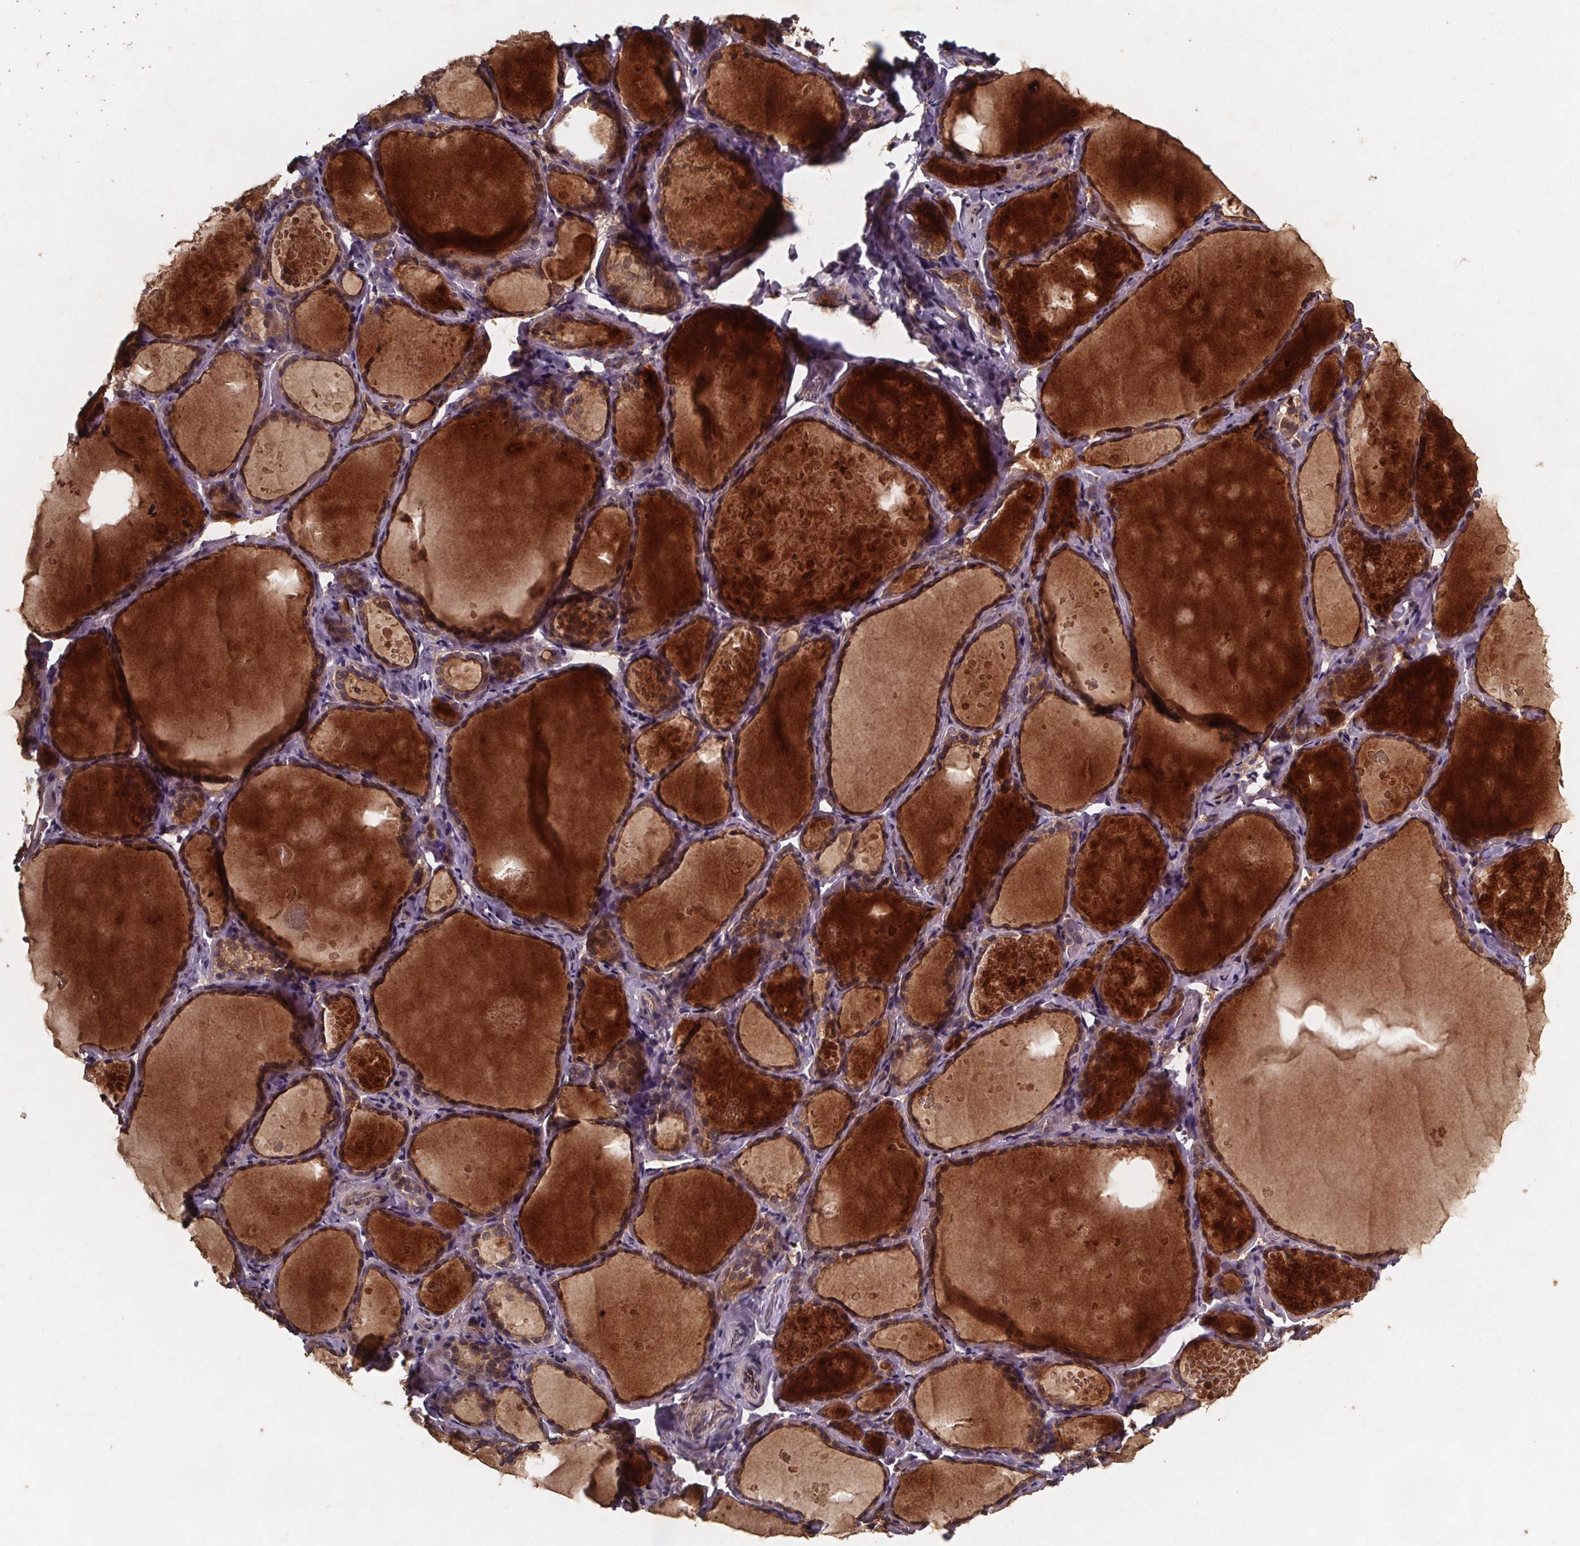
{"staining": {"intensity": "moderate", "quantity": "25%-75%", "location": "cytoplasmic/membranous"}, "tissue": "thyroid gland", "cell_type": "Glandular cells", "image_type": "normal", "snomed": [{"axis": "morphology", "description": "Normal tissue, NOS"}, {"axis": "topography", "description": "Thyroid gland"}], "caption": "An immunohistochemistry (IHC) histopathology image of unremarkable tissue is shown. Protein staining in brown labels moderate cytoplasmic/membranous positivity in thyroid gland within glandular cells.", "gene": "FASTKD3", "patient": {"sex": "female", "age": 56}}